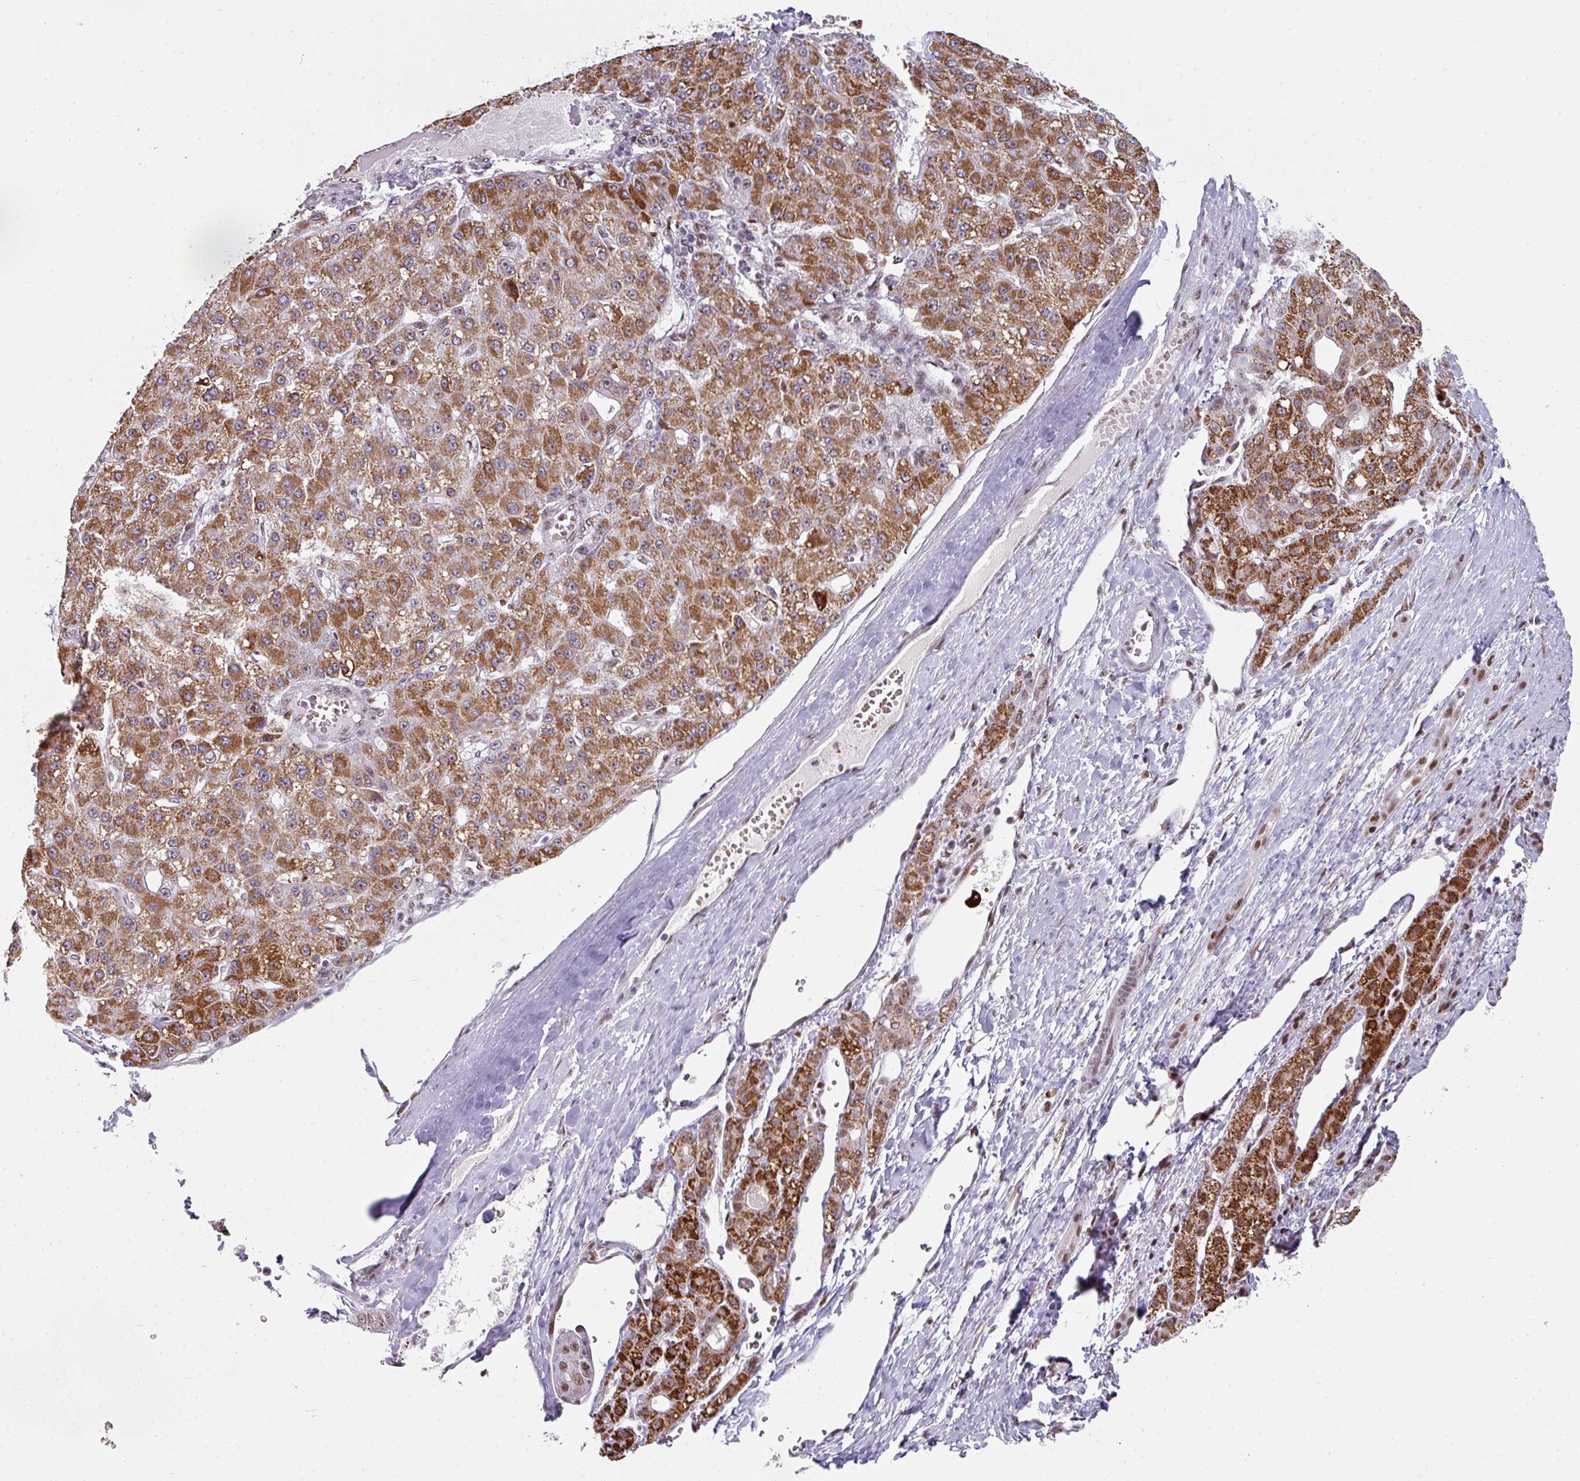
{"staining": {"intensity": "strong", "quantity": "25%-75%", "location": "cytoplasmic/membranous,nuclear"}, "tissue": "liver cancer", "cell_type": "Tumor cells", "image_type": "cancer", "snomed": [{"axis": "morphology", "description": "Carcinoma, Hepatocellular, NOS"}, {"axis": "topography", "description": "Liver"}], "caption": "Immunohistochemistry (DAB (3,3'-diaminobenzidine)) staining of hepatocellular carcinoma (liver) shows strong cytoplasmic/membranous and nuclear protein staining in about 25%-75% of tumor cells. (IHC, brightfield microscopy, high magnification).", "gene": "RAD50", "patient": {"sex": "male", "age": 67}}